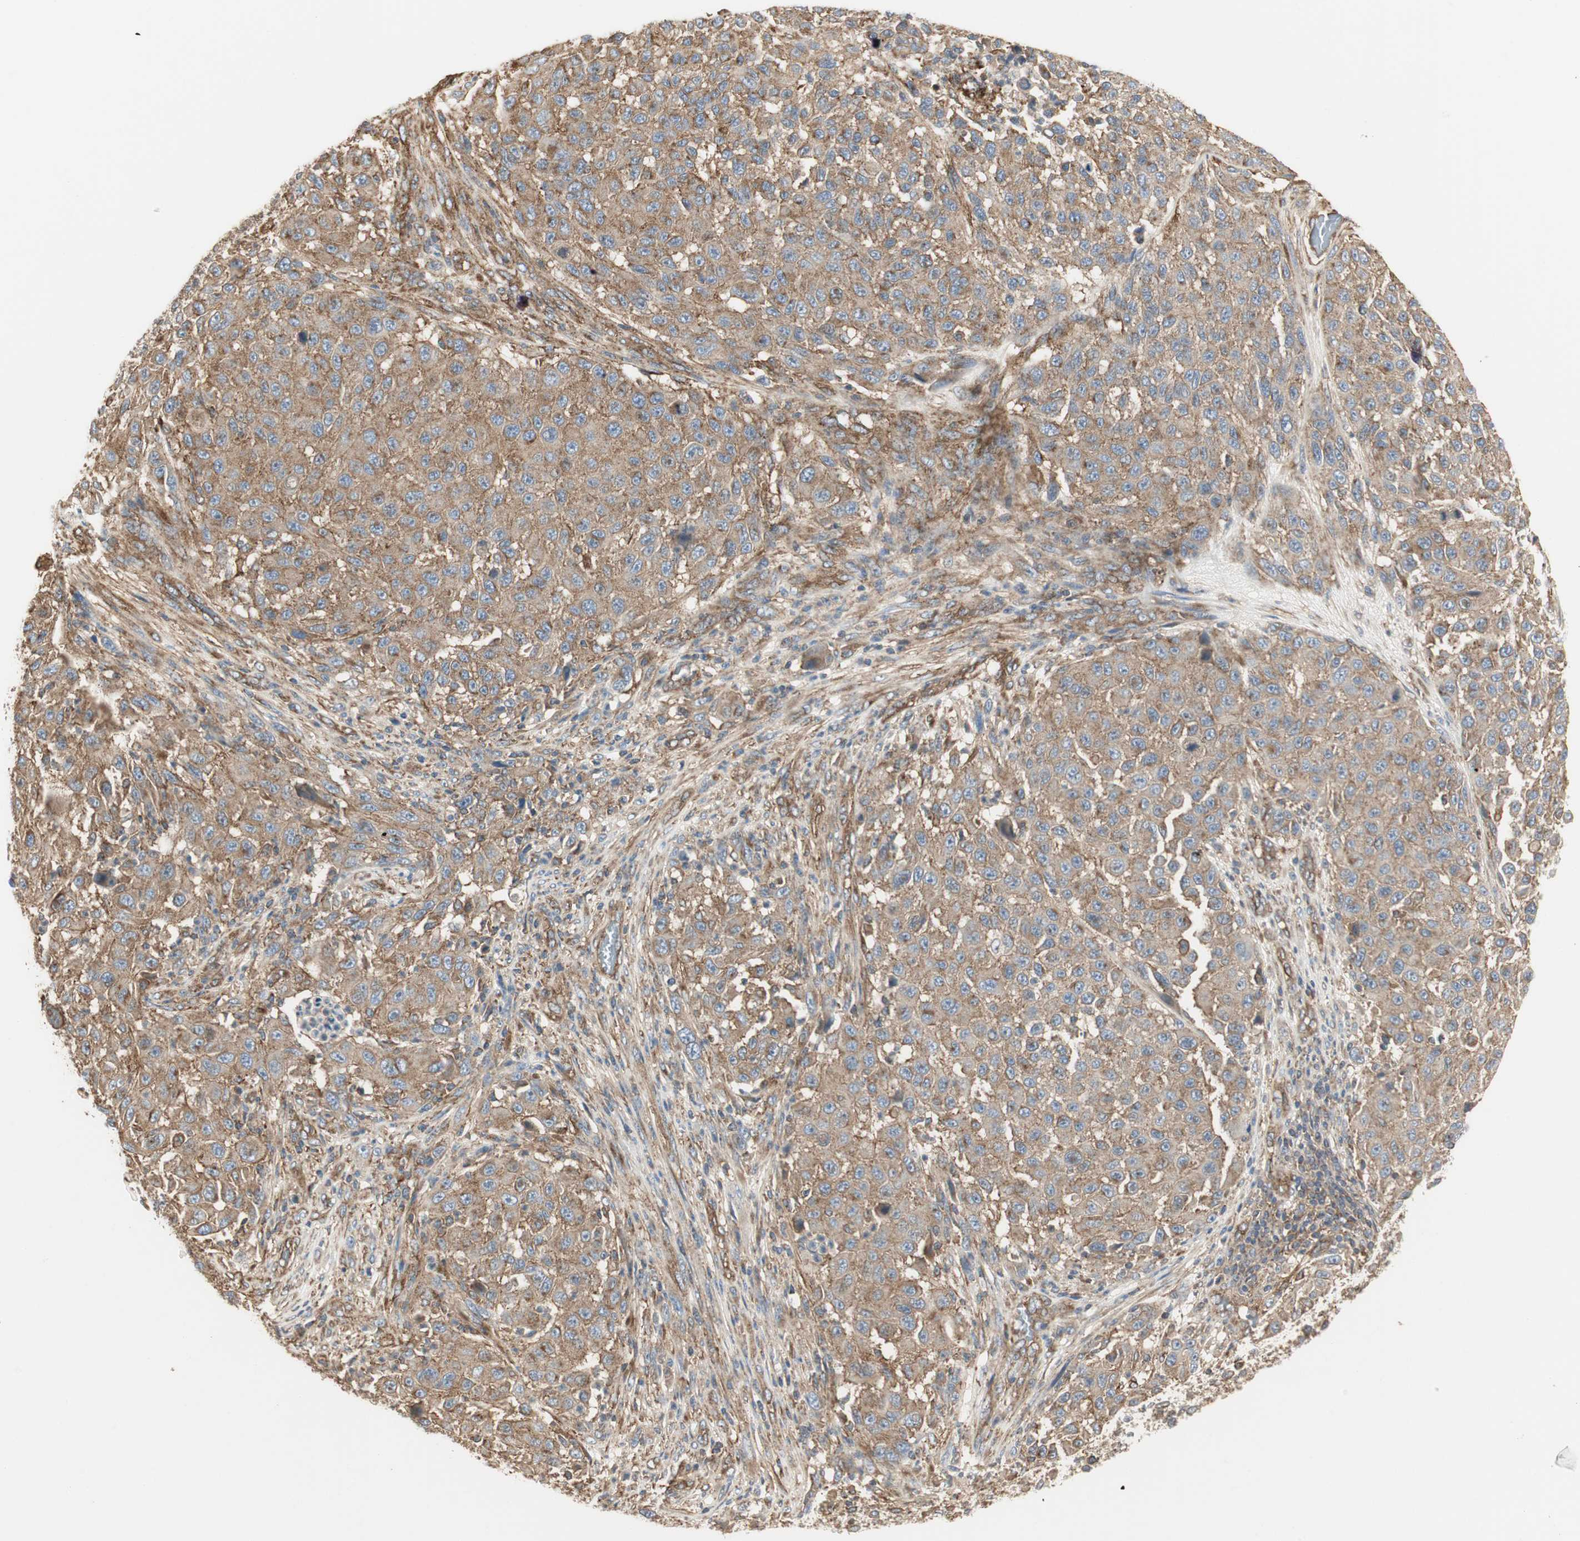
{"staining": {"intensity": "moderate", "quantity": ">75%", "location": "cytoplasmic/membranous"}, "tissue": "melanoma", "cell_type": "Tumor cells", "image_type": "cancer", "snomed": [{"axis": "morphology", "description": "Malignant melanoma, Metastatic site"}, {"axis": "topography", "description": "Lymph node"}], "caption": "Human melanoma stained with a protein marker shows moderate staining in tumor cells.", "gene": "H6PD", "patient": {"sex": "male", "age": 61}}